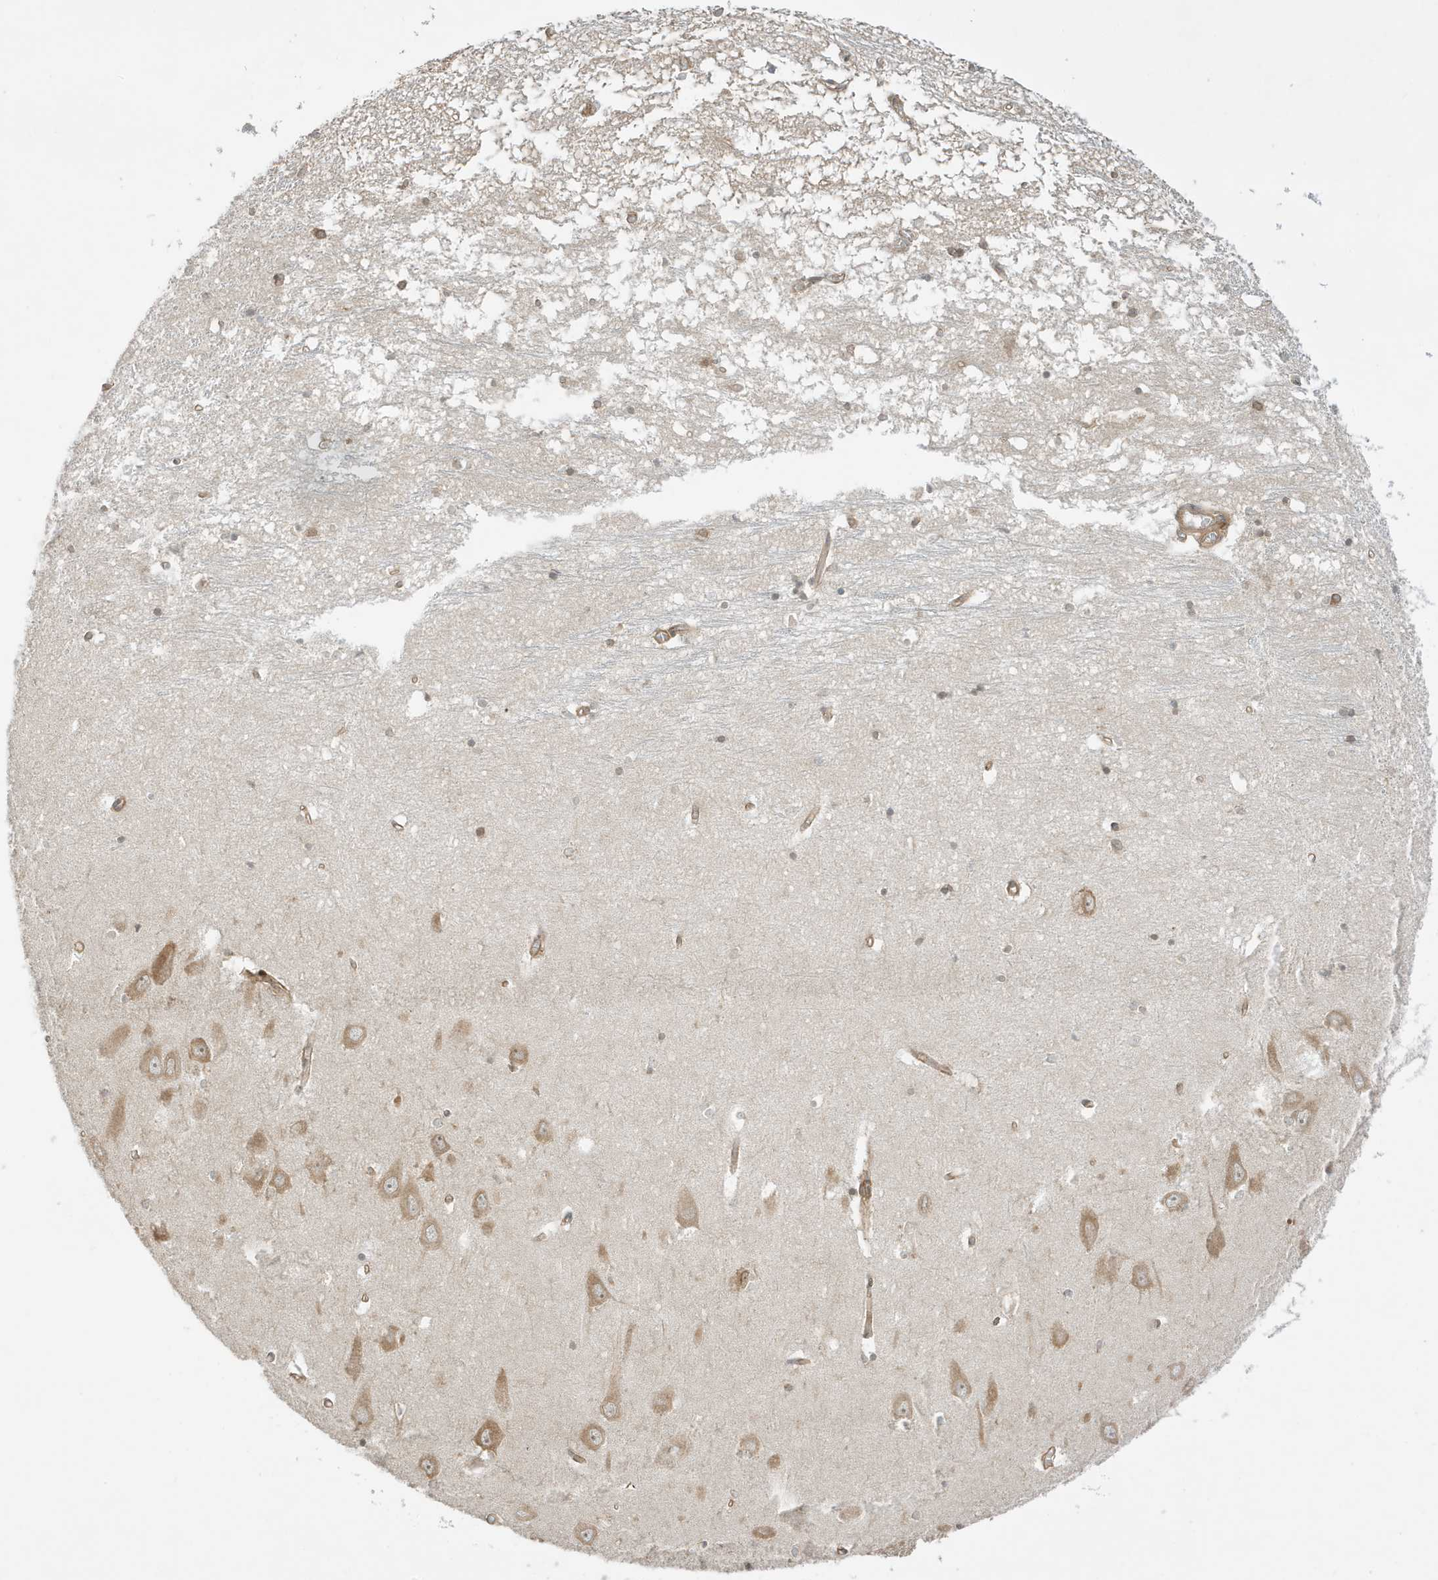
{"staining": {"intensity": "moderate", "quantity": "25%-75%", "location": "cytoplasmic/membranous,nuclear"}, "tissue": "hippocampus", "cell_type": "Glial cells", "image_type": "normal", "snomed": [{"axis": "morphology", "description": "Normal tissue, NOS"}, {"axis": "topography", "description": "Hippocampus"}], "caption": "A high-resolution micrograph shows immunohistochemistry (IHC) staining of normal hippocampus, which exhibits moderate cytoplasmic/membranous,nuclear expression in about 25%-75% of glial cells.", "gene": "SCARF2", "patient": {"sex": "male", "age": 70}}